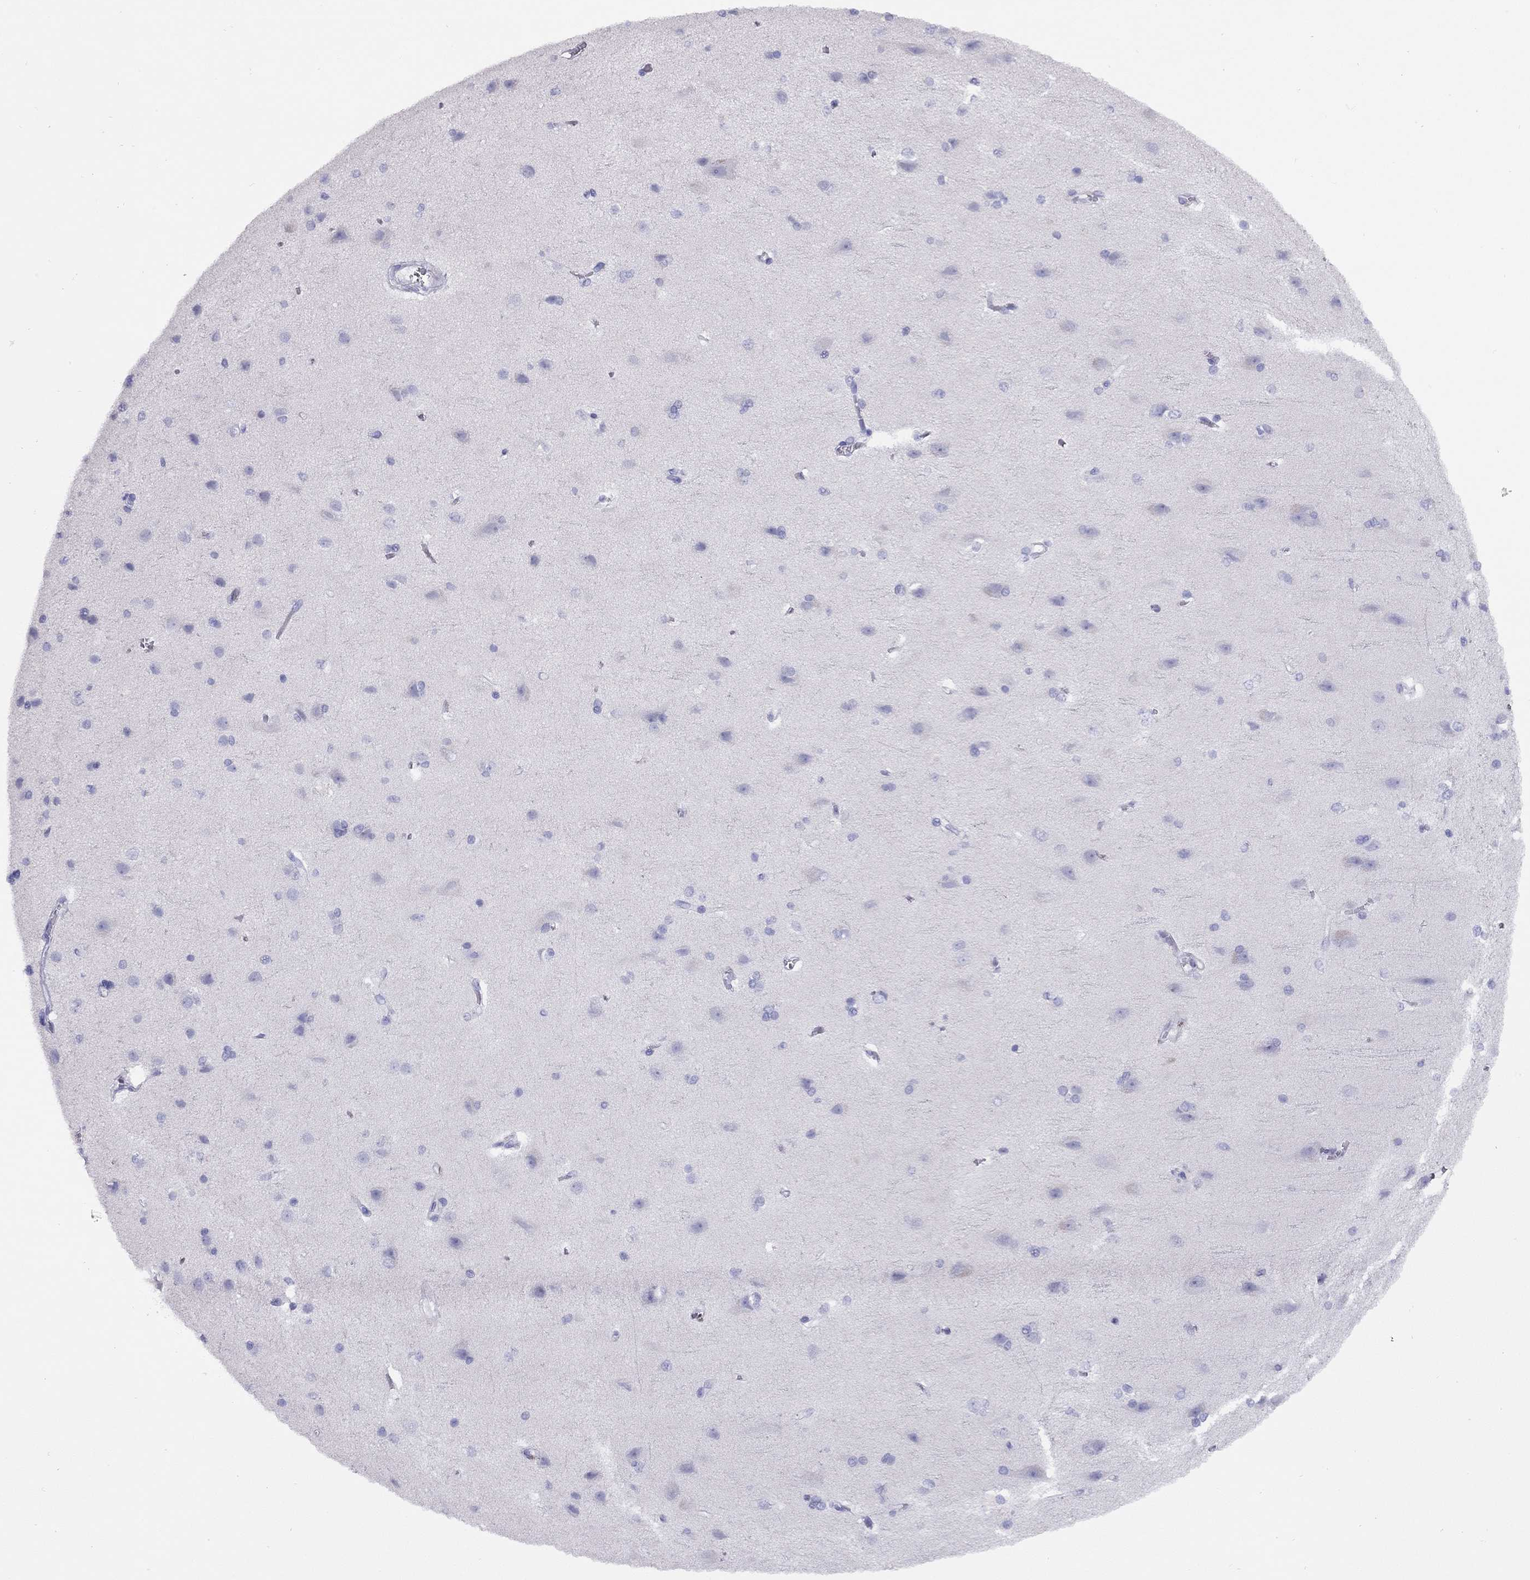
{"staining": {"intensity": "negative", "quantity": "none", "location": "none"}, "tissue": "cerebral cortex", "cell_type": "Endothelial cells", "image_type": "normal", "snomed": [{"axis": "morphology", "description": "Normal tissue, NOS"}, {"axis": "topography", "description": "Cerebral cortex"}], "caption": "A photomicrograph of human cerebral cortex is negative for staining in endothelial cells. Nuclei are stained in blue.", "gene": "LRIT2", "patient": {"sex": "male", "age": 37}}